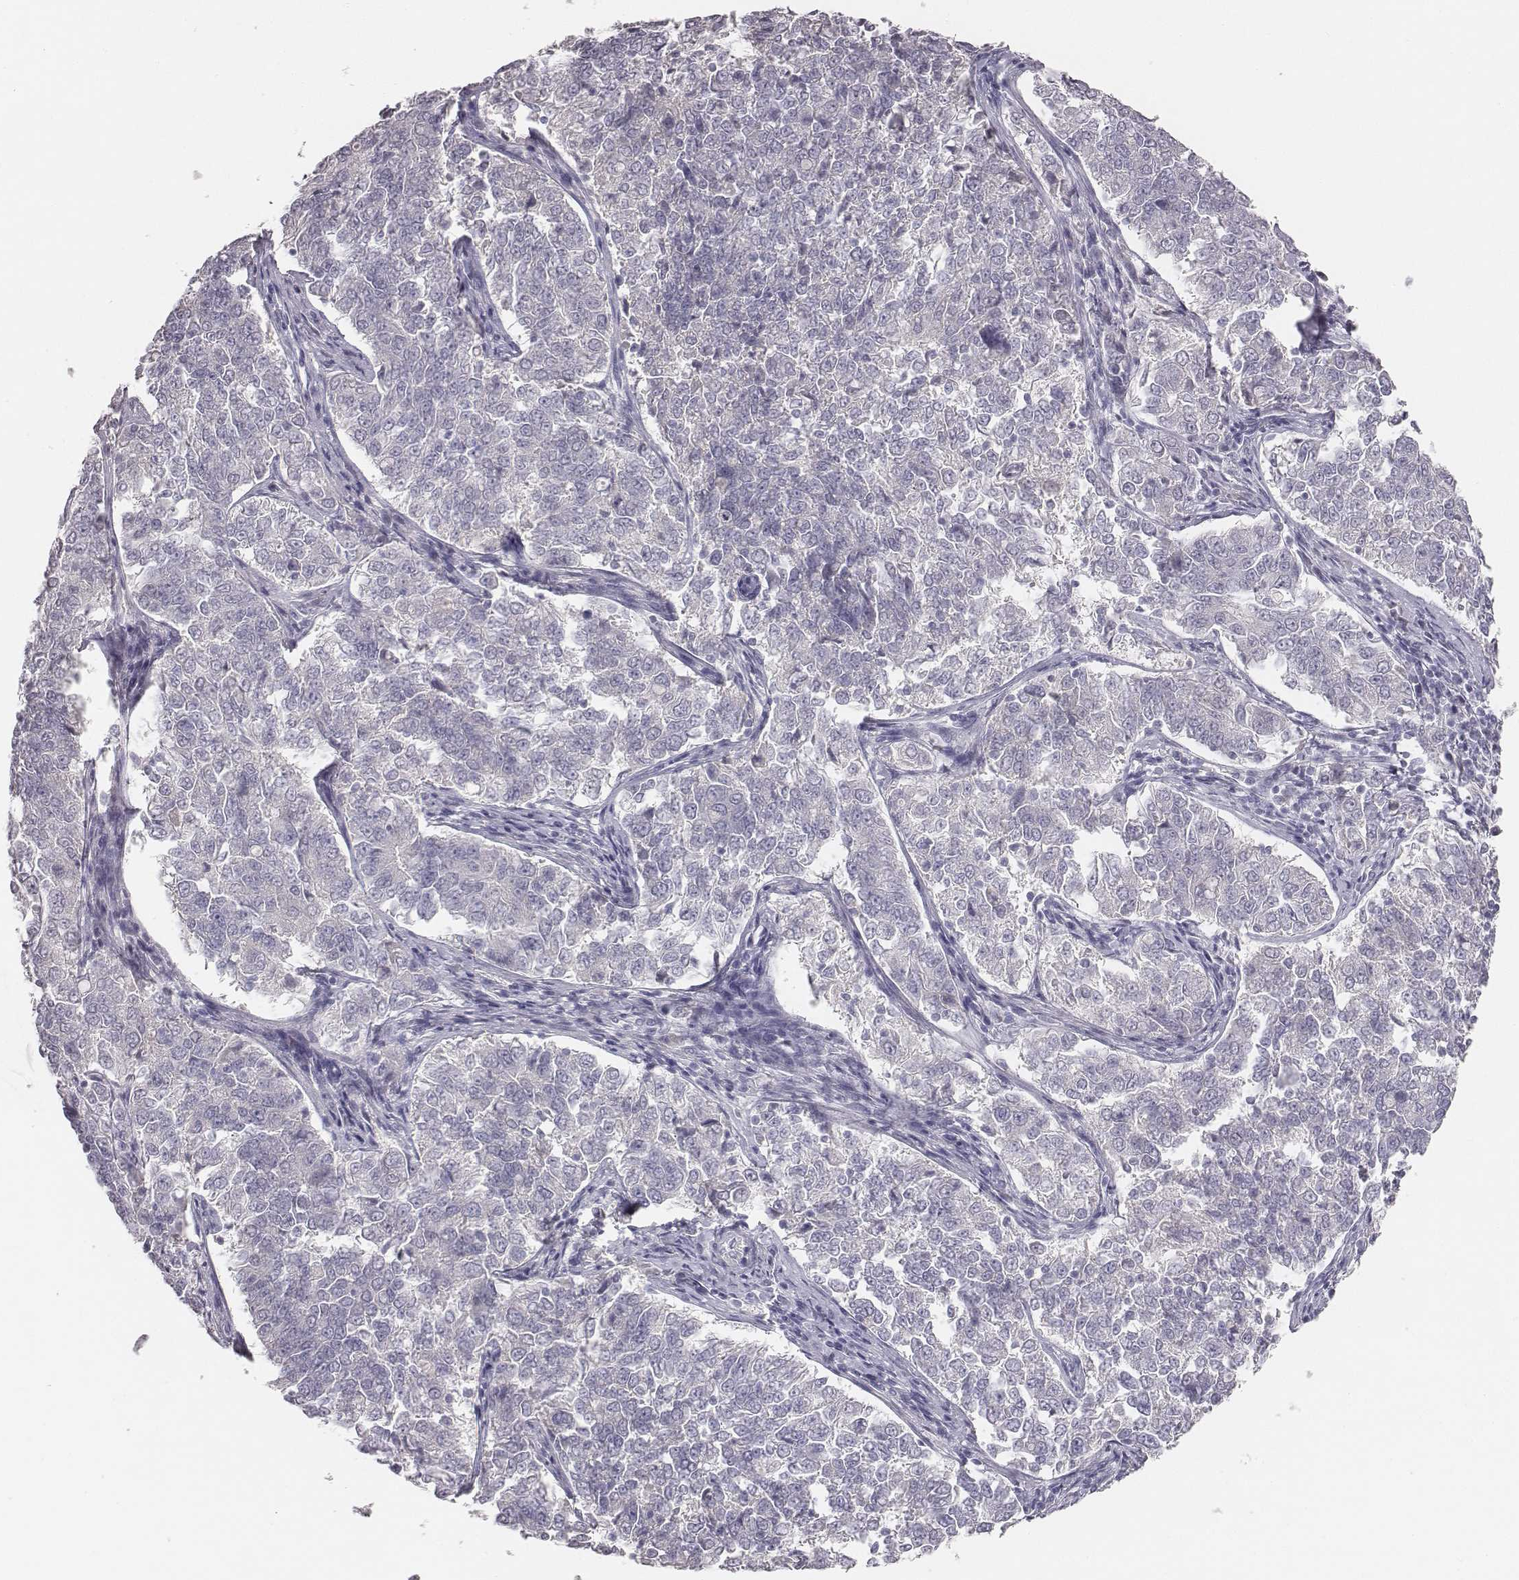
{"staining": {"intensity": "negative", "quantity": "none", "location": "none"}, "tissue": "endometrial cancer", "cell_type": "Tumor cells", "image_type": "cancer", "snomed": [{"axis": "morphology", "description": "Adenocarcinoma, NOS"}, {"axis": "topography", "description": "Endometrium"}], "caption": "Immunohistochemistry (IHC) micrograph of neoplastic tissue: human endometrial adenocarcinoma stained with DAB (3,3'-diaminobenzidine) exhibits no significant protein staining in tumor cells. The staining was performed using DAB to visualize the protein expression in brown, while the nuclei were stained in blue with hematoxylin (Magnification: 20x).", "gene": "MYH6", "patient": {"sex": "female", "age": 43}}